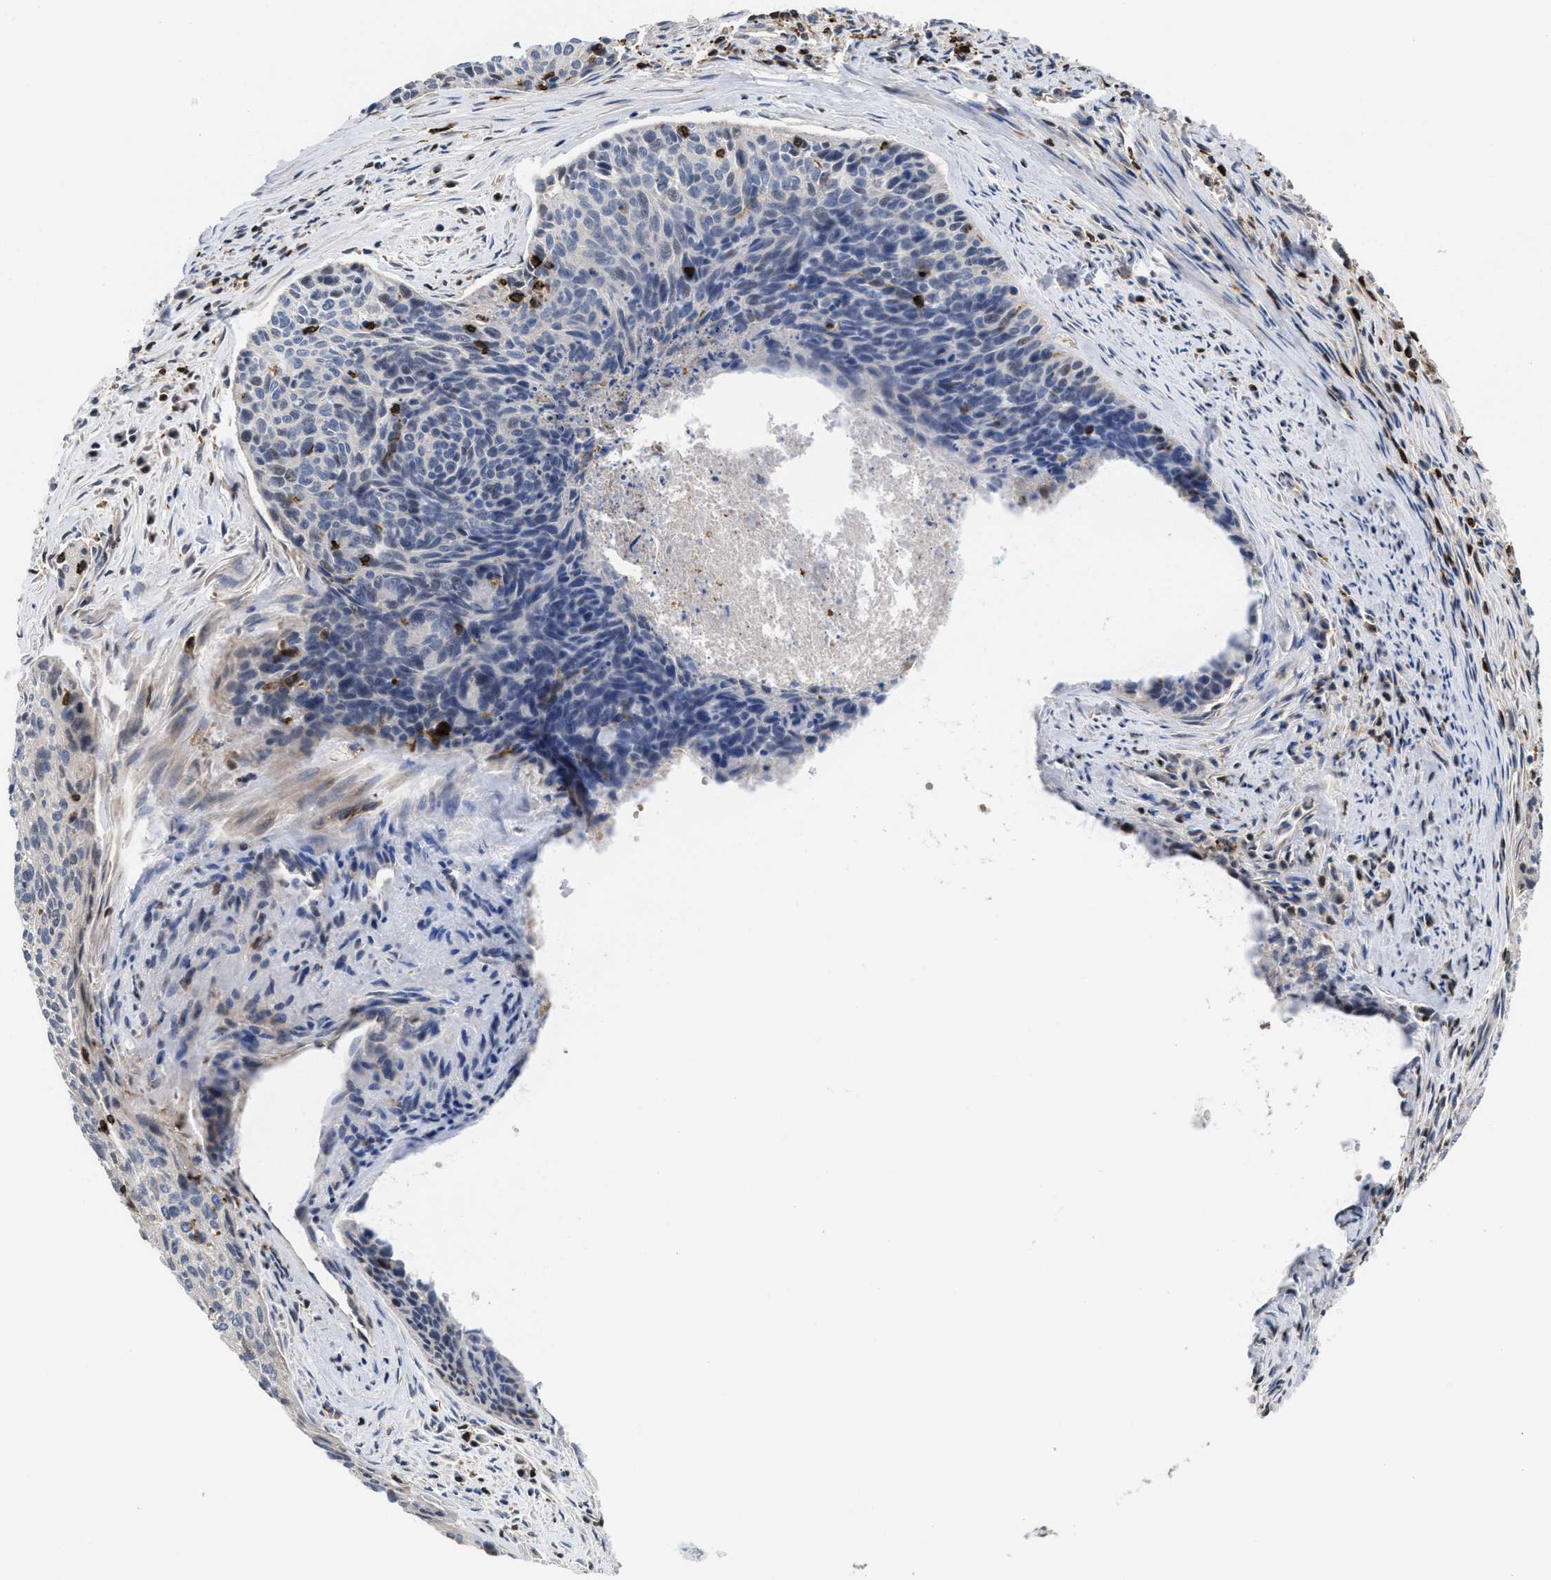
{"staining": {"intensity": "negative", "quantity": "none", "location": "none"}, "tissue": "cervical cancer", "cell_type": "Tumor cells", "image_type": "cancer", "snomed": [{"axis": "morphology", "description": "Squamous cell carcinoma, NOS"}, {"axis": "topography", "description": "Cervix"}], "caption": "A histopathology image of squamous cell carcinoma (cervical) stained for a protein displays no brown staining in tumor cells.", "gene": "PTPRE", "patient": {"sex": "female", "age": 55}}